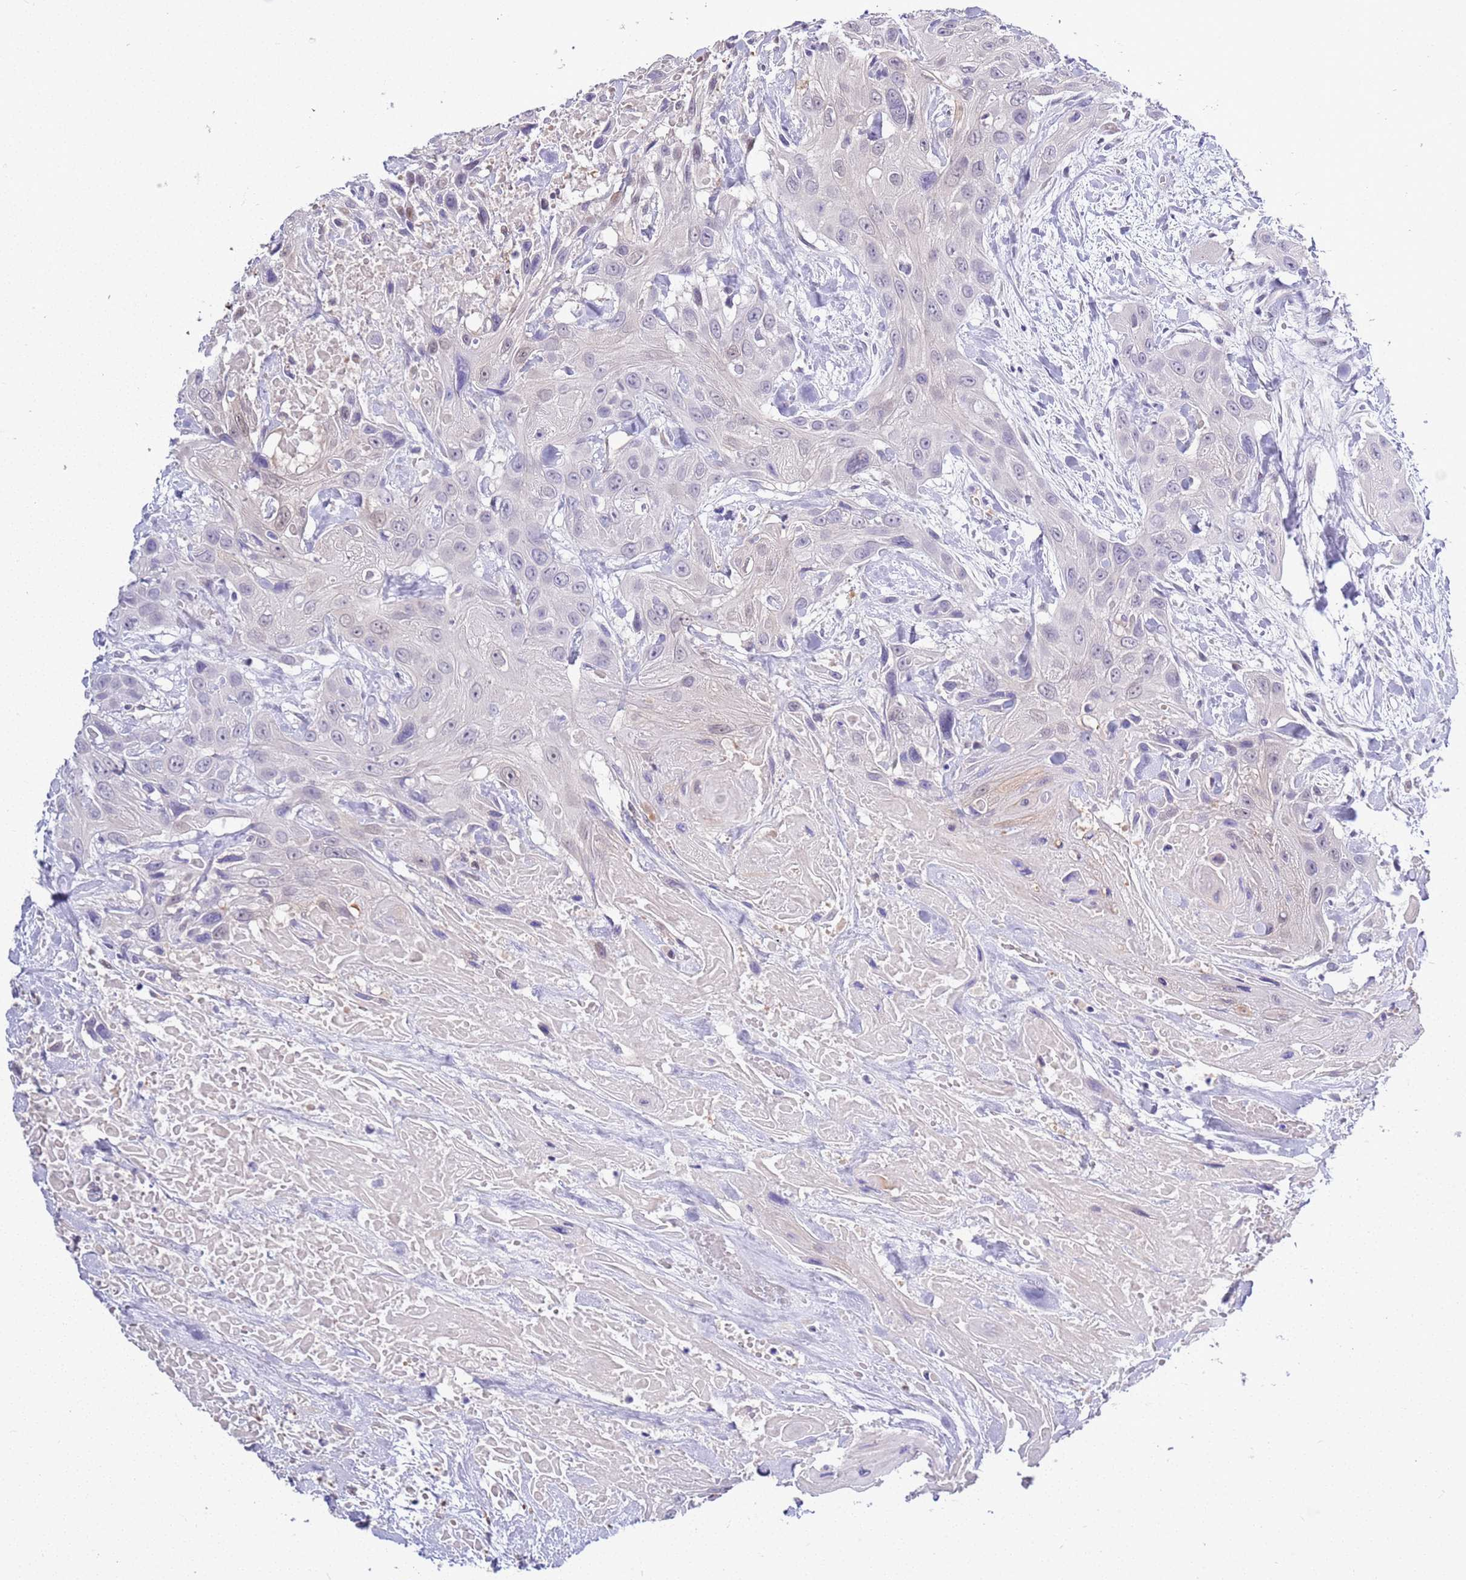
{"staining": {"intensity": "negative", "quantity": "none", "location": "none"}, "tissue": "head and neck cancer", "cell_type": "Tumor cells", "image_type": "cancer", "snomed": [{"axis": "morphology", "description": "Squamous cell carcinoma, NOS"}, {"axis": "topography", "description": "Head-Neck"}], "caption": "This image is of squamous cell carcinoma (head and neck) stained with immunohistochemistry to label a protein in brown with the nuclei are counter-stained blue. There is no expression in tumor cells.", "gene": "BRMS1L", "patient": {"sex": "male", "age": 81}}